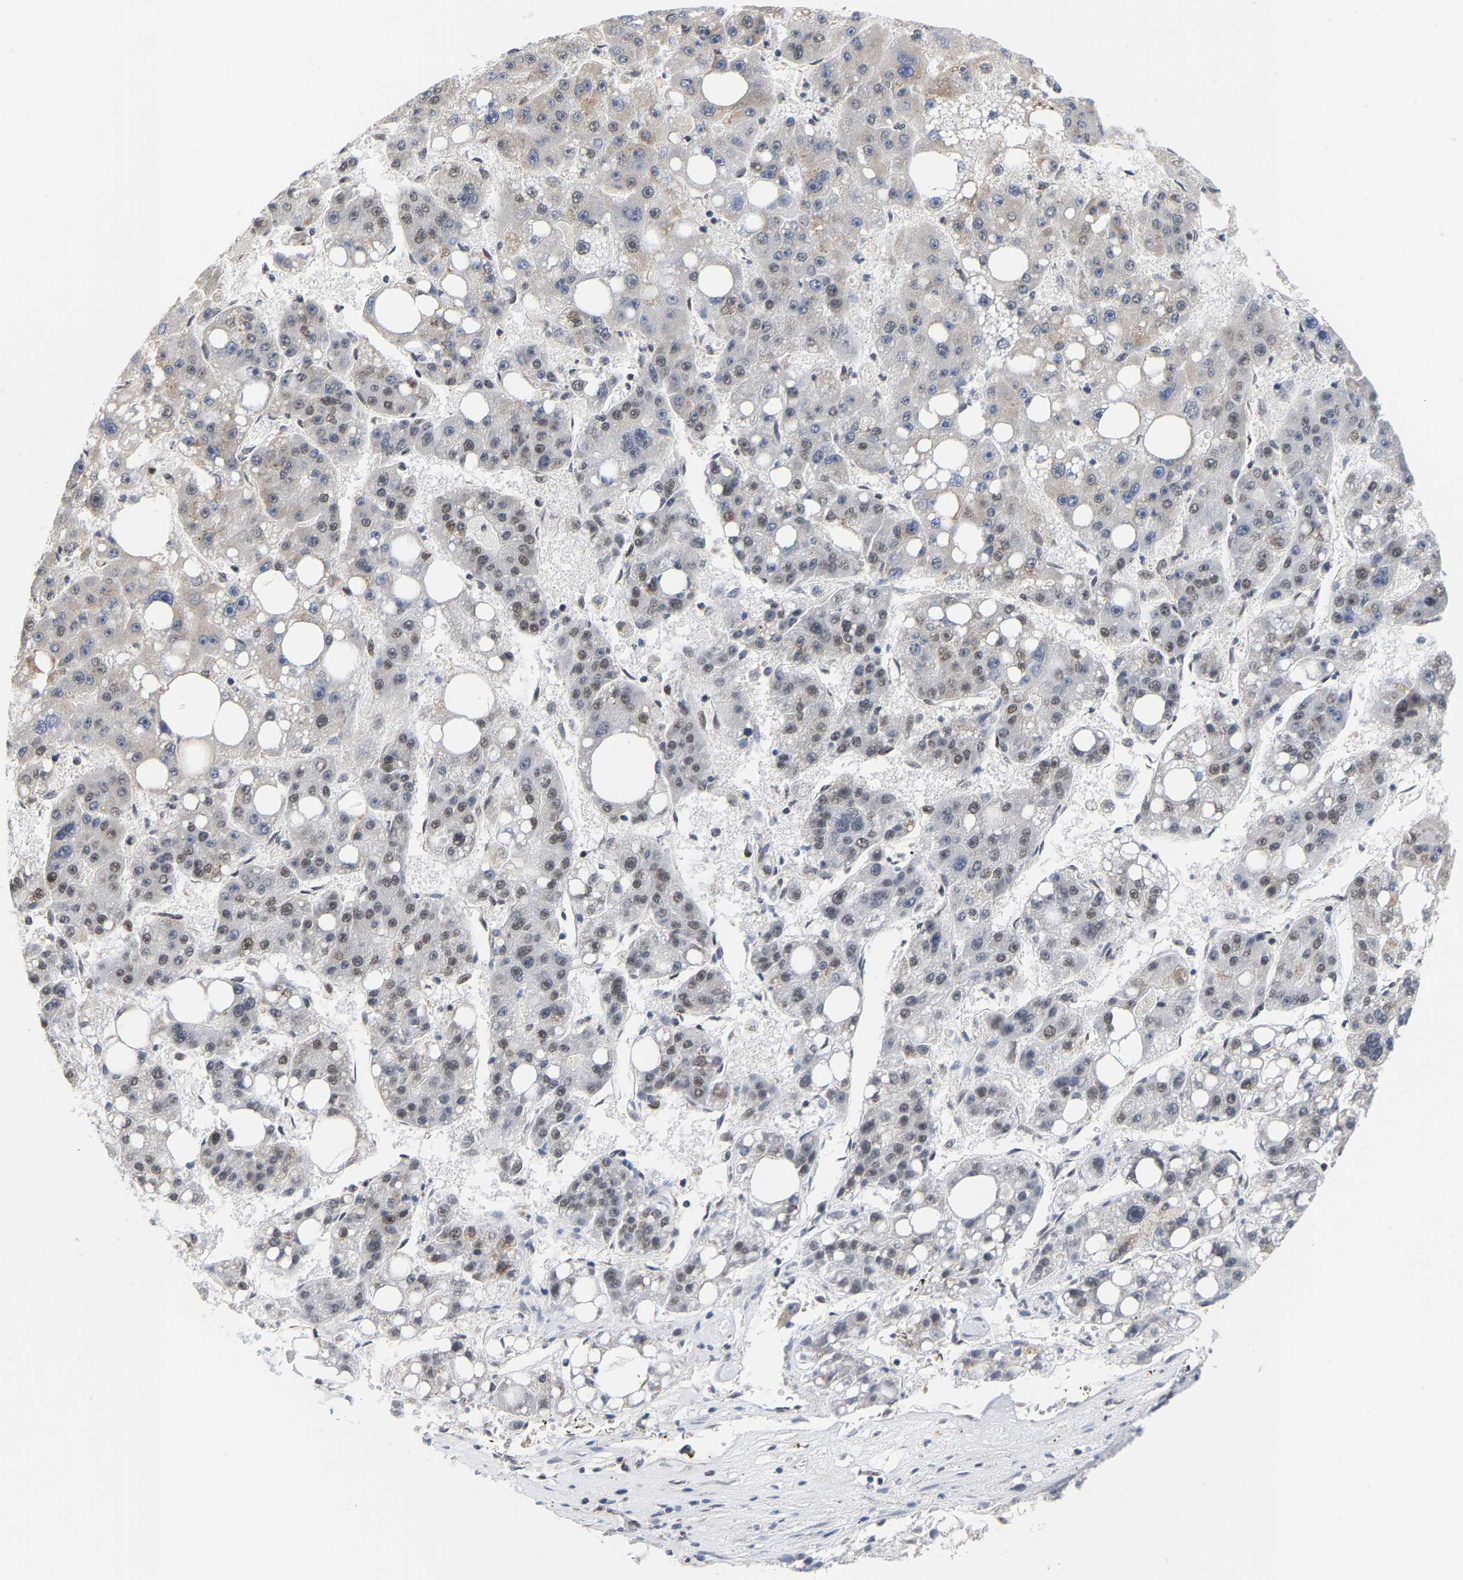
{"staining": {"intensity": "weak", "quantity": "25%-75%", "location": "nuclear"}, "tissue": "liver cancer", "cell_type": "Tumor cells", "image_type": "cancer", "snomed": [{"axis": "morphology", "description": "Carcinoma, Hepatocellular, NOS"}, {"axis": "topography", "description": "Liver"}], "caption": "This is an image of immunohistochemistry staining of liver hepatocellular carcinoma, which shows weak expression in the nuclear of tumor cells.", "gene": "PCNT", "patient": {"sex": "female", "age": 61}}